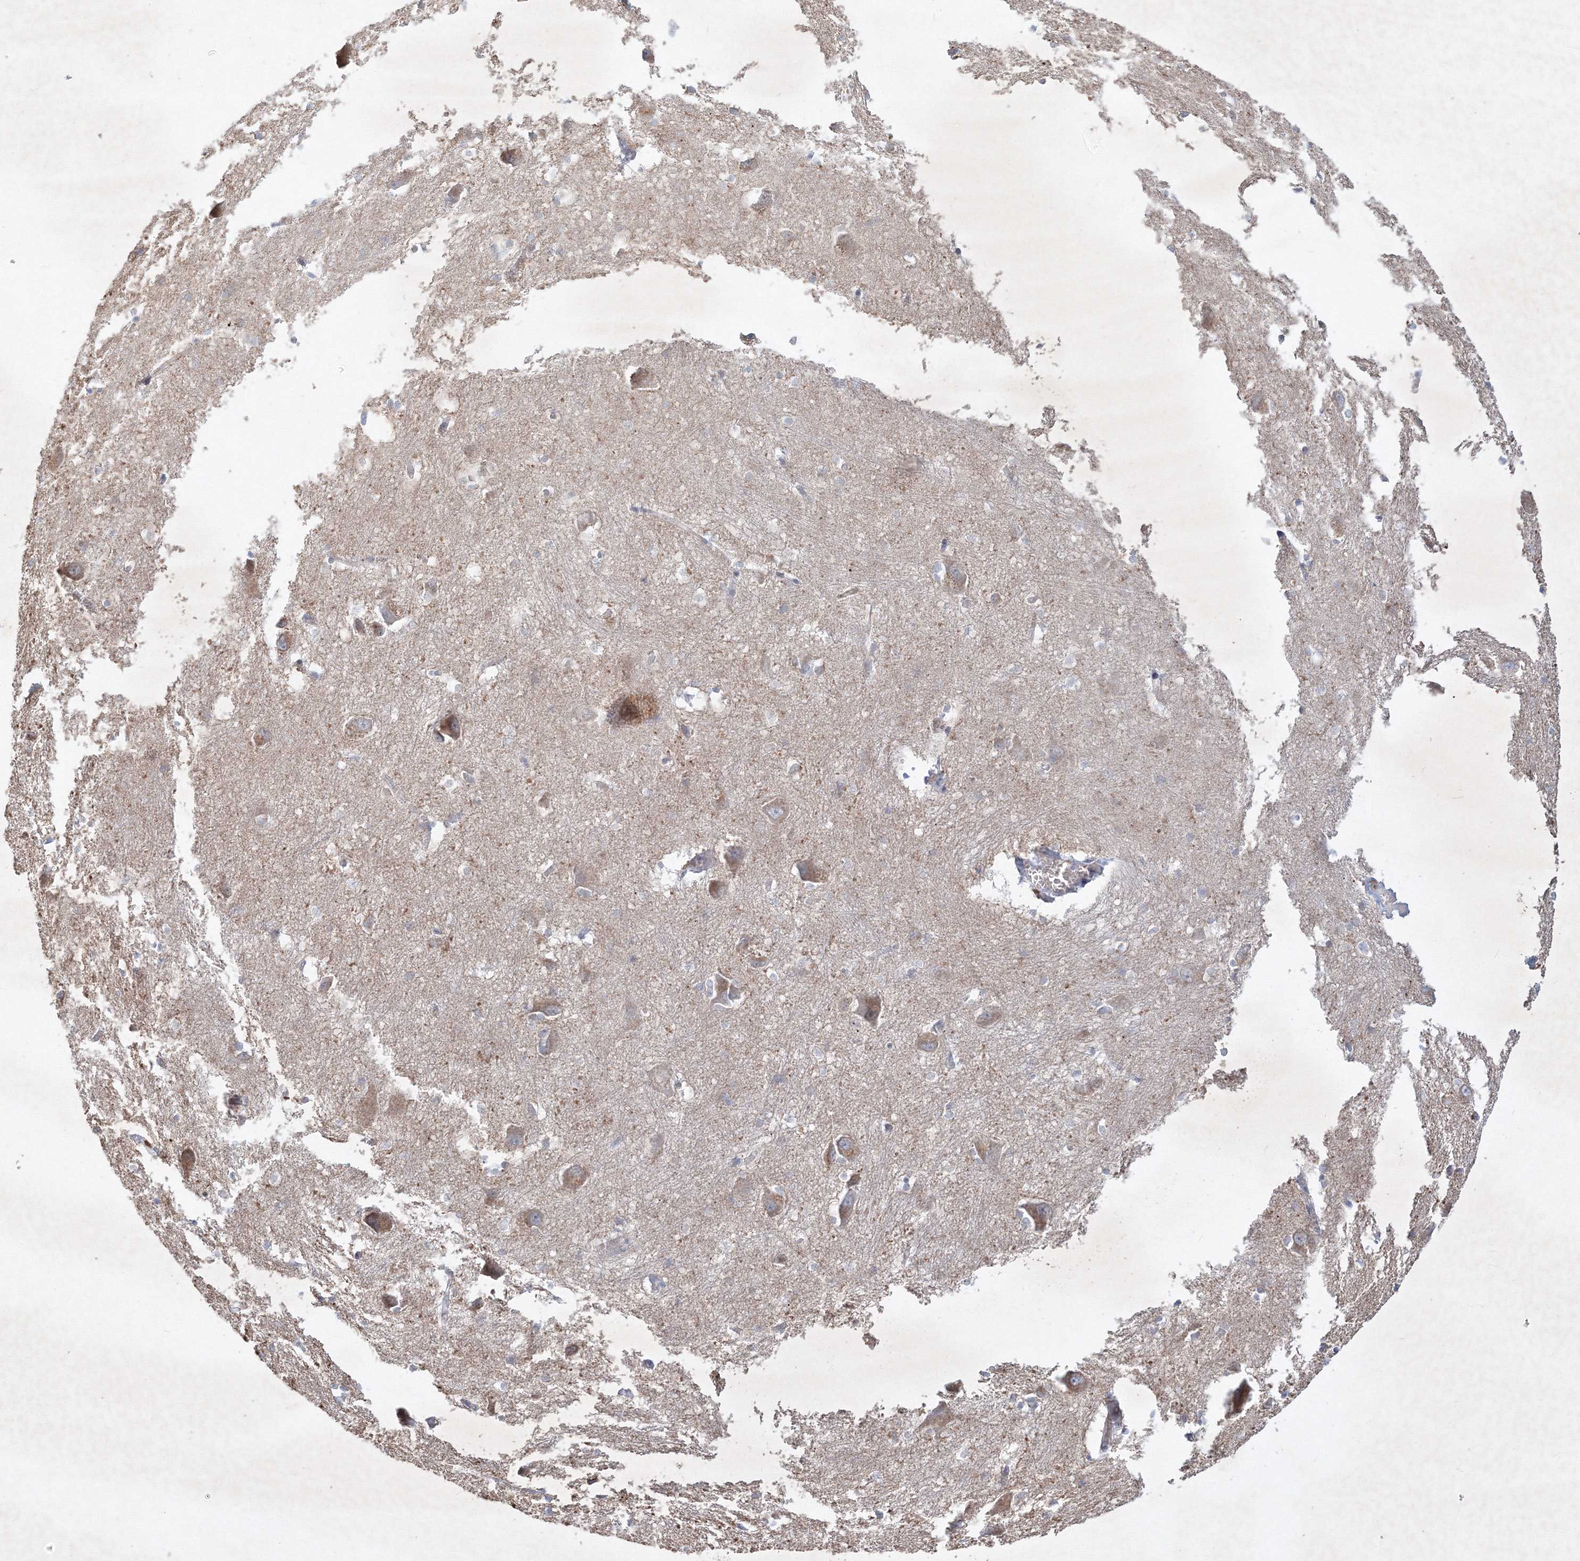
{"staining": {"intensity": "weak", "quantity": "<25%", "location": "cytoplasmic/membranous"}, "tissue": "caudate", "cell_type": "Glial cells", "image_type": "normal", "snomed": [{"axis": "morphology", "description": "Normal tissue, NOS"}, {"axis": "topography", "description": "Lateral ventricle wall"}], "caption": "IHC photomicrograph of normal human caudate stained for a protein (brown), which shows no expression in glial cells.", "gene": "CXXC4", "patient": {"sex": "male", "age": 37}}